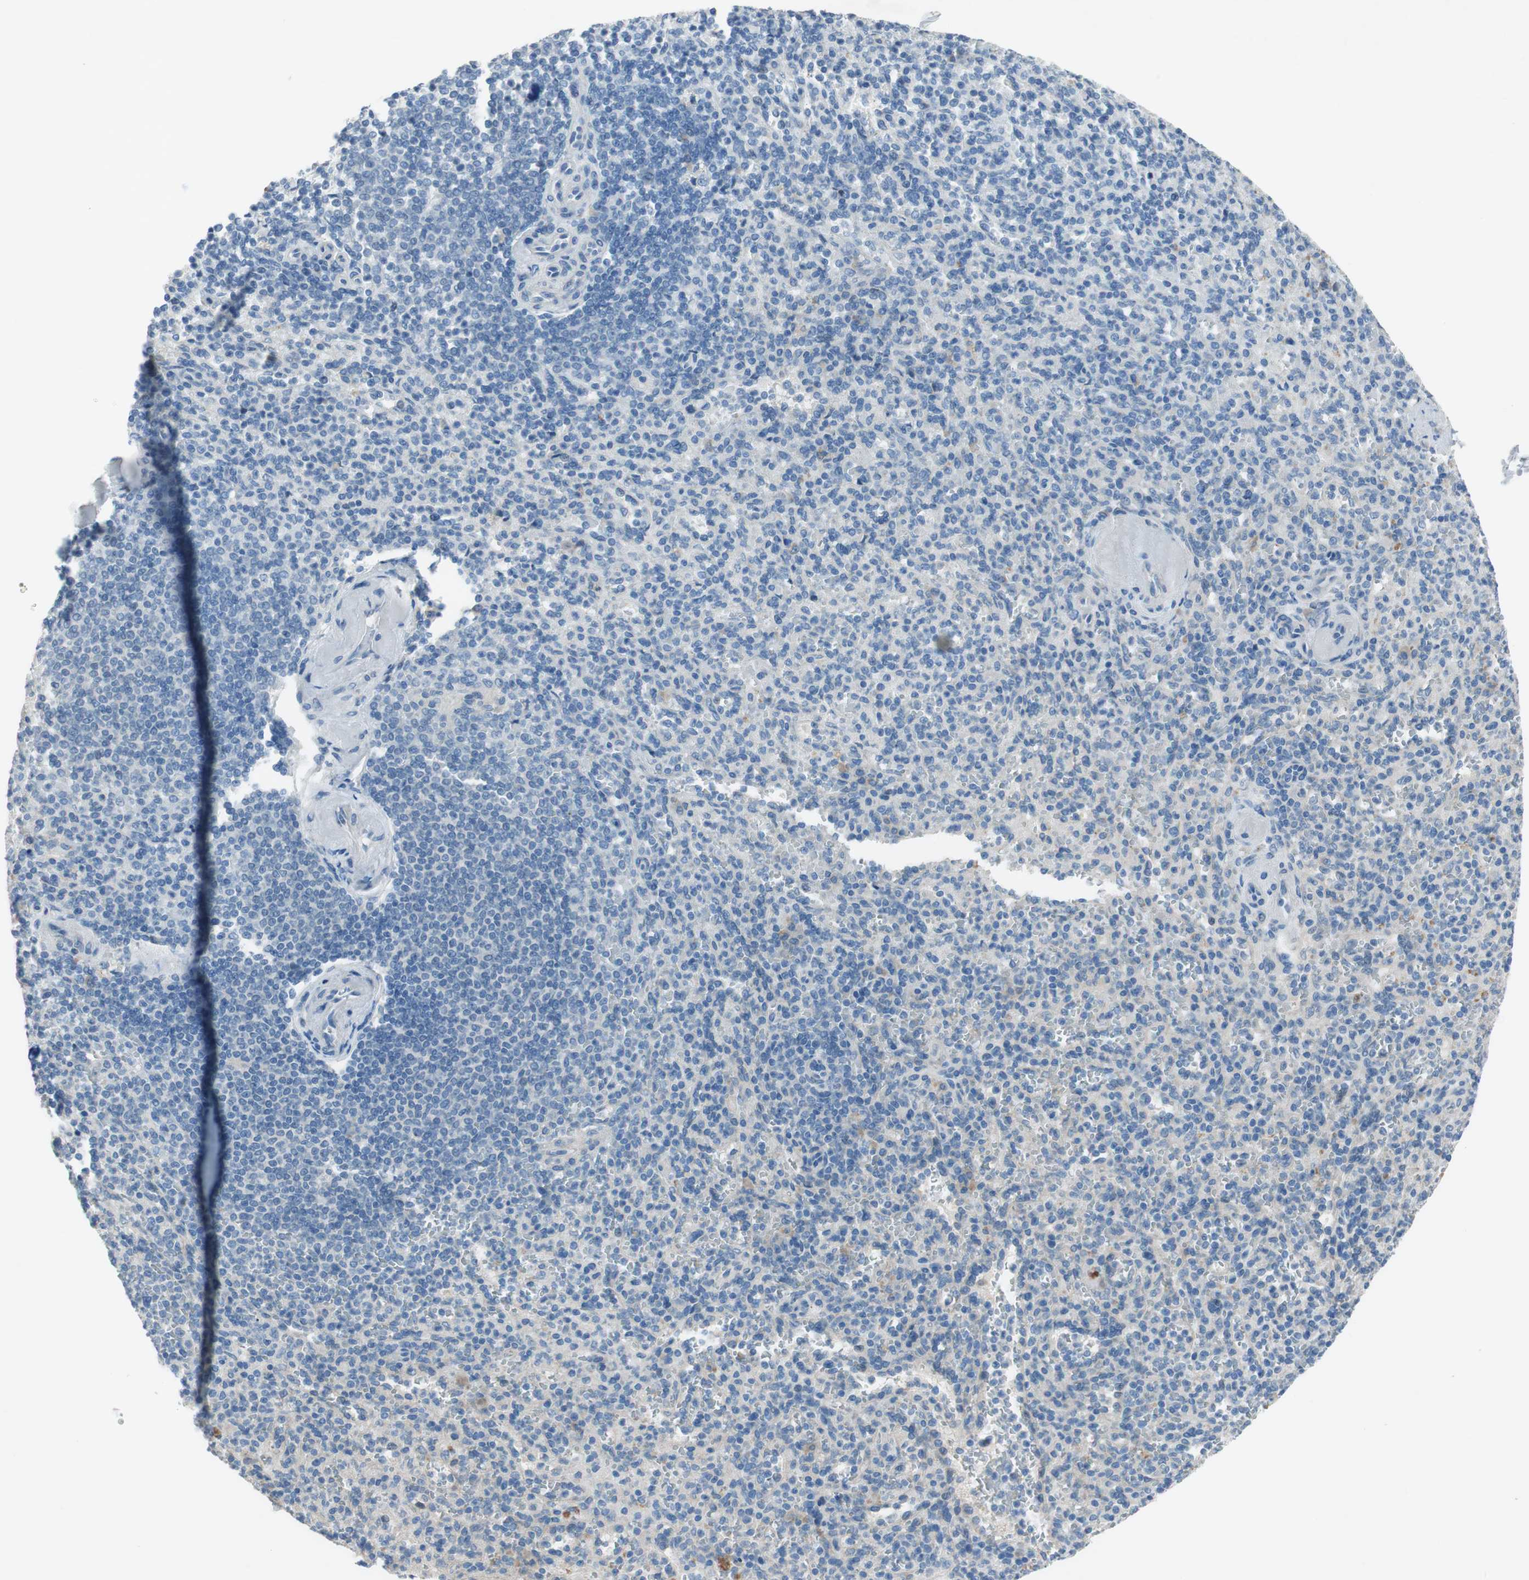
{"staining": {"intensity": "negative", "quantity": "none", "location": "none"}, "tissue": "spleen", "cell_type": "Cells in red pulp", "image_type": "normal", "snomed": [{"axis": "morphology", "description": "Normal tissue, NOS"}, {"axis": "topography", "description": "Spleen"}], "caption": "DAB immunohistochemical staining of unremarkable human spleen exhibits no significant expression in cells in red pulp. (Brightfield microscopy of DAB immunohistochemistry at high magnification).", "gene": "PRRG4", "patient": {"sex": "female", "age": 74}}